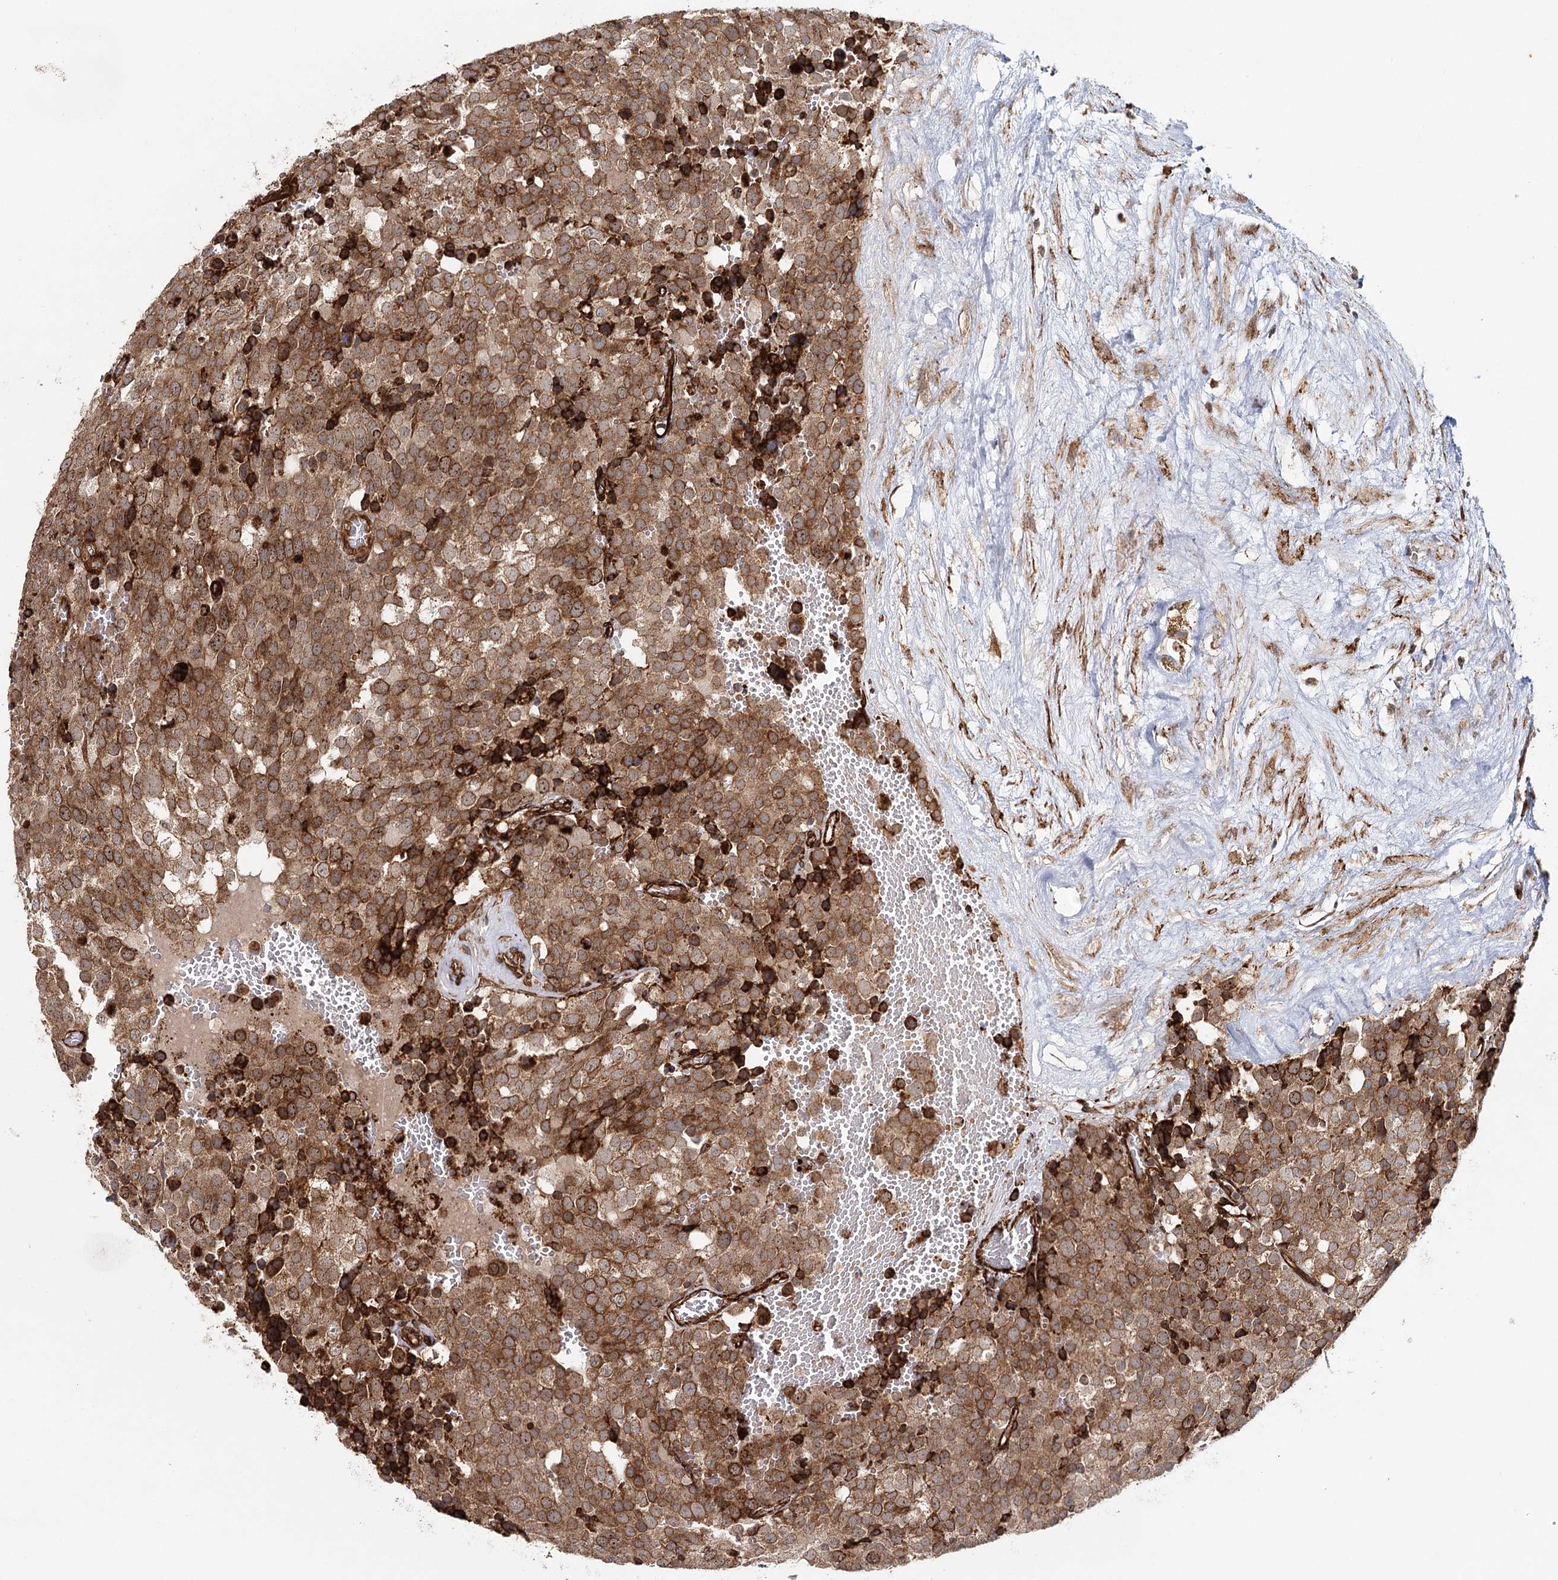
{"staining": {"intensity": "moderate", "quantity": ">75%", "location": "cytoplasmic/membranous,nuclear"}, "tissue": "testis cancer", "cell_type": "Tumor cells", "image_type": "cancer", "snomed": [{"axis": "morphology", "description": "Seminoma, NOS"}, {"axis": "topography", "description": "Testis"}], "caption": "Immunohistochemistry (IHC) image of neoplastic tissue: testis seminoma stained using immunohistochemistry (IHC) exhibits medium levels of moderate protein expression localized specifically in the cytoplasmic/membranous and nuclear of tumor cells, appearing as a cytoplasmic/membranous and nuclear brown color.", "gene": "MKNK1", "patient": {"sex": "male", "age": 71}}